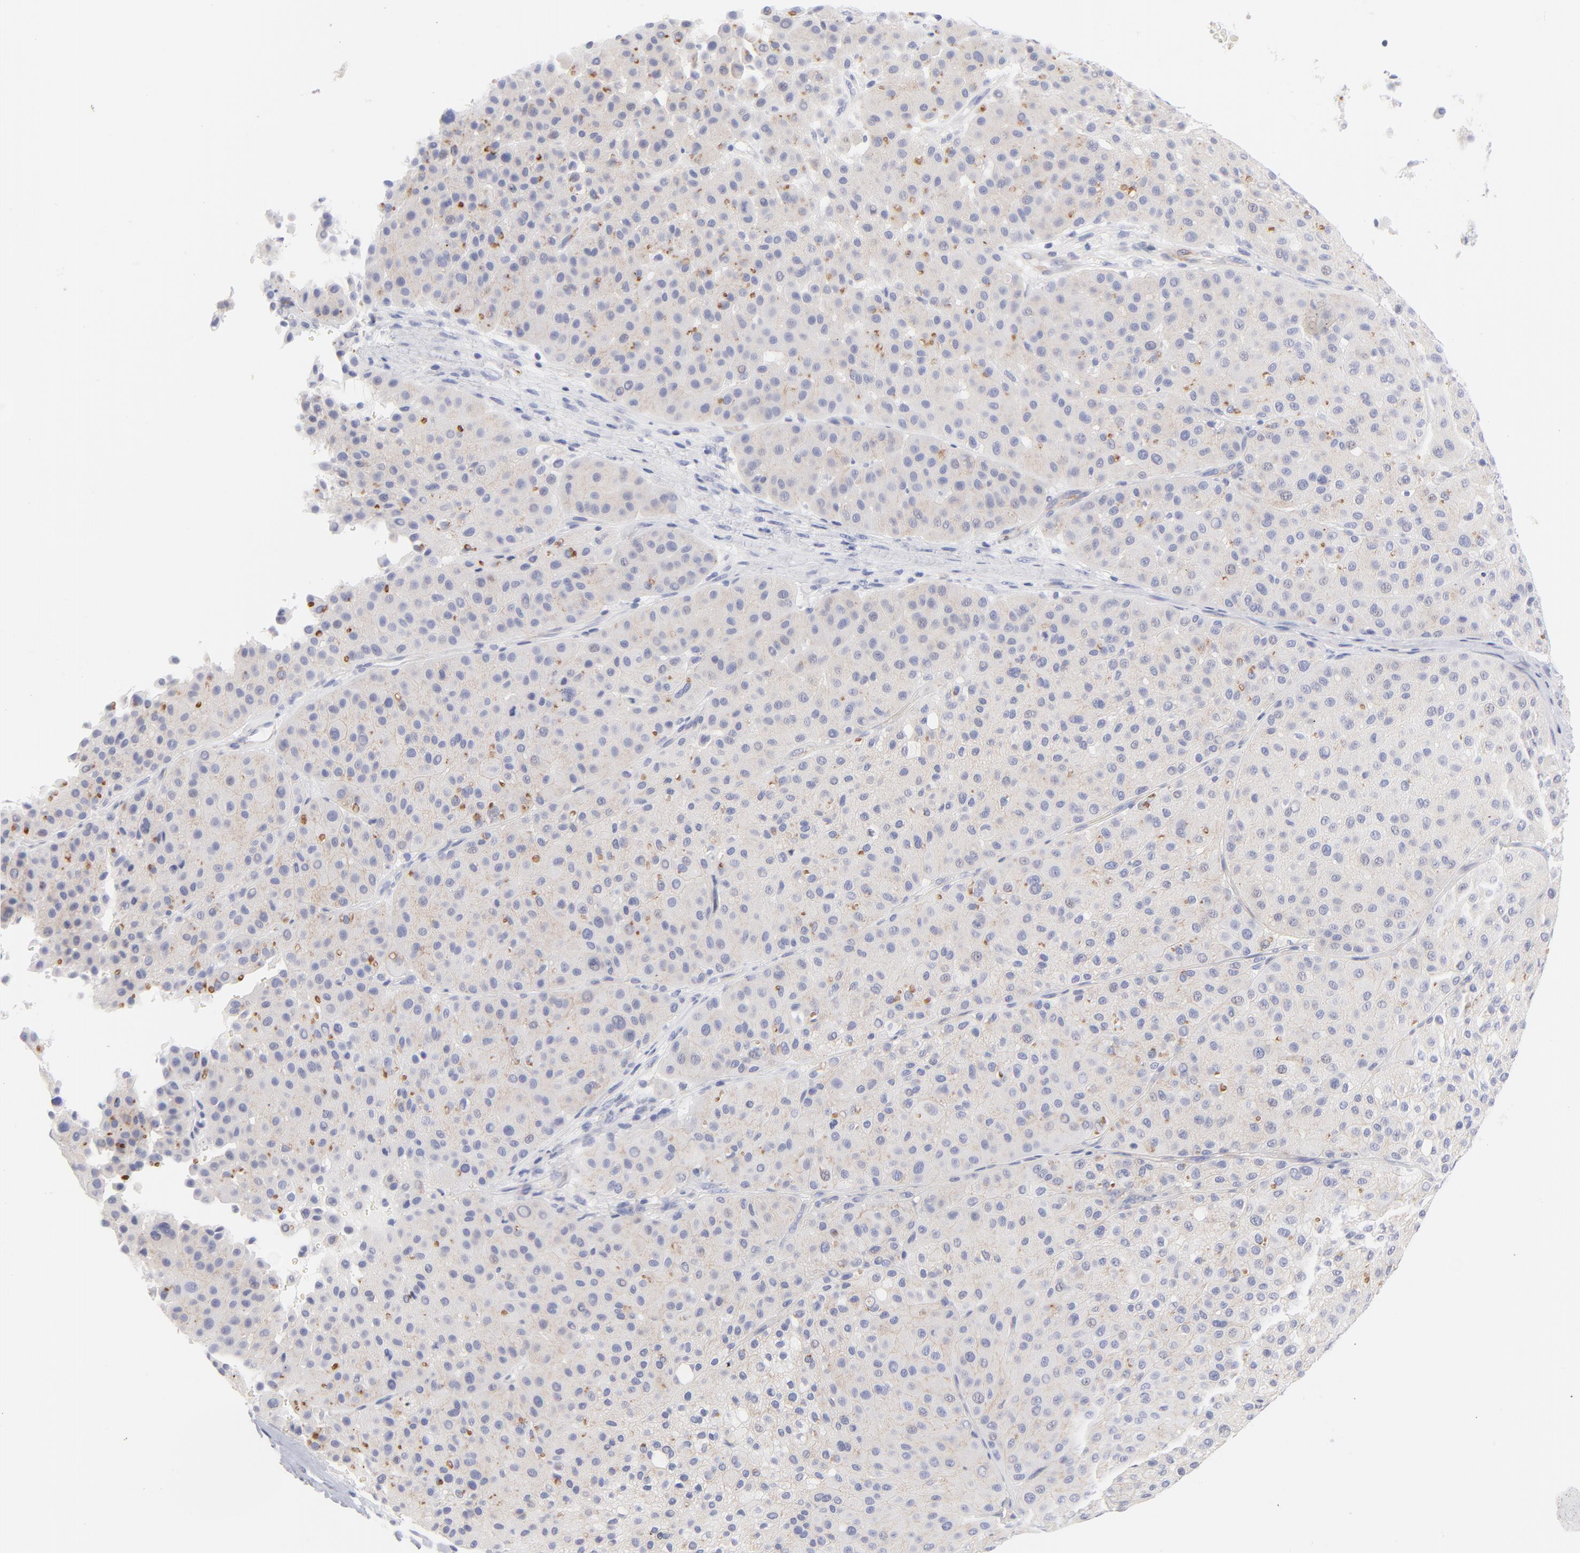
{"staining": {"intensity": "weak", "quantity": "25%-75%", "location": "cytoplasmic/membranous"}, "tissue": "melanoma", "cell_type": "Tumor cells", "image_type": "cancer", "snomed": [{"axis": "morphology", "description": "Normal tissue, NOS"}, {"axis": "morphology", "description": "Malignant melanoma, Metastatic site"}, {"axis": "topography", "description": "Skin"}], "caption": "This image exhibits immunohistochemistry staining of melanoma, with low weak cytoplasmic/membranous staining in about 25%-75% of tumor cells.", "gene": "ACTA2", "patient": {"sex": "male", "age": 41}}